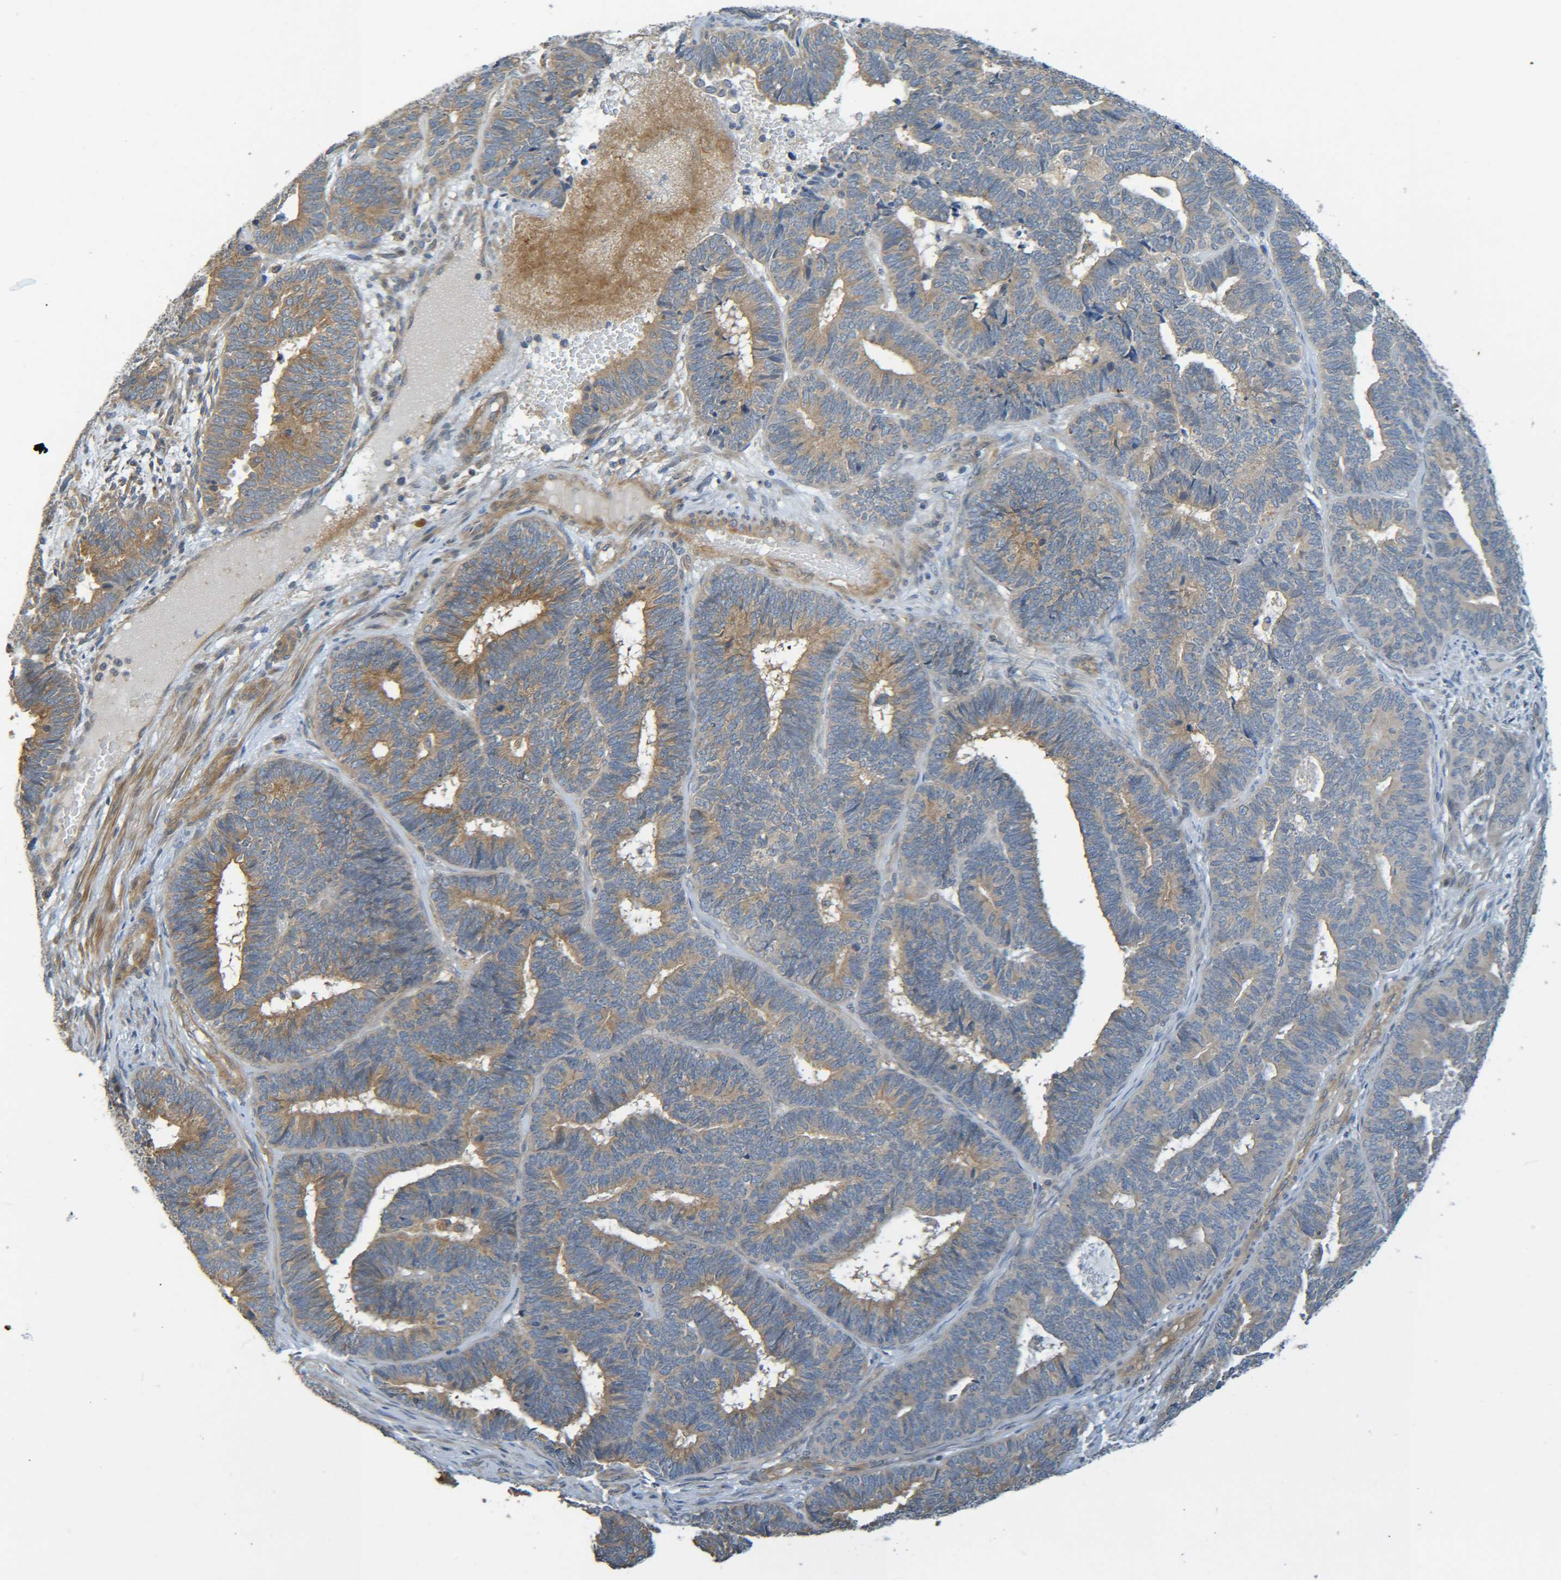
{"staining": {"intensity": "moderate", "quantity": "25%-75%", "location": "cytoplasmic/membranous"}, "tissue": "endometrial cancer", "cell_type": "Tumor cells", "image_type": "cancer", "snomed": [{"axis": "morphology", "description": "Adenocarcinoma, NOS"}, {"axis": "topography", "description": "Endometrium"}], "caption": "A brown stain labels moderate cytoplasmic/membranous staining of a protein in adenocarcinoma (endometrial) tumor cells.", "gene": "CYP4F2", "patient": {"sex": "female", "age": 70}}